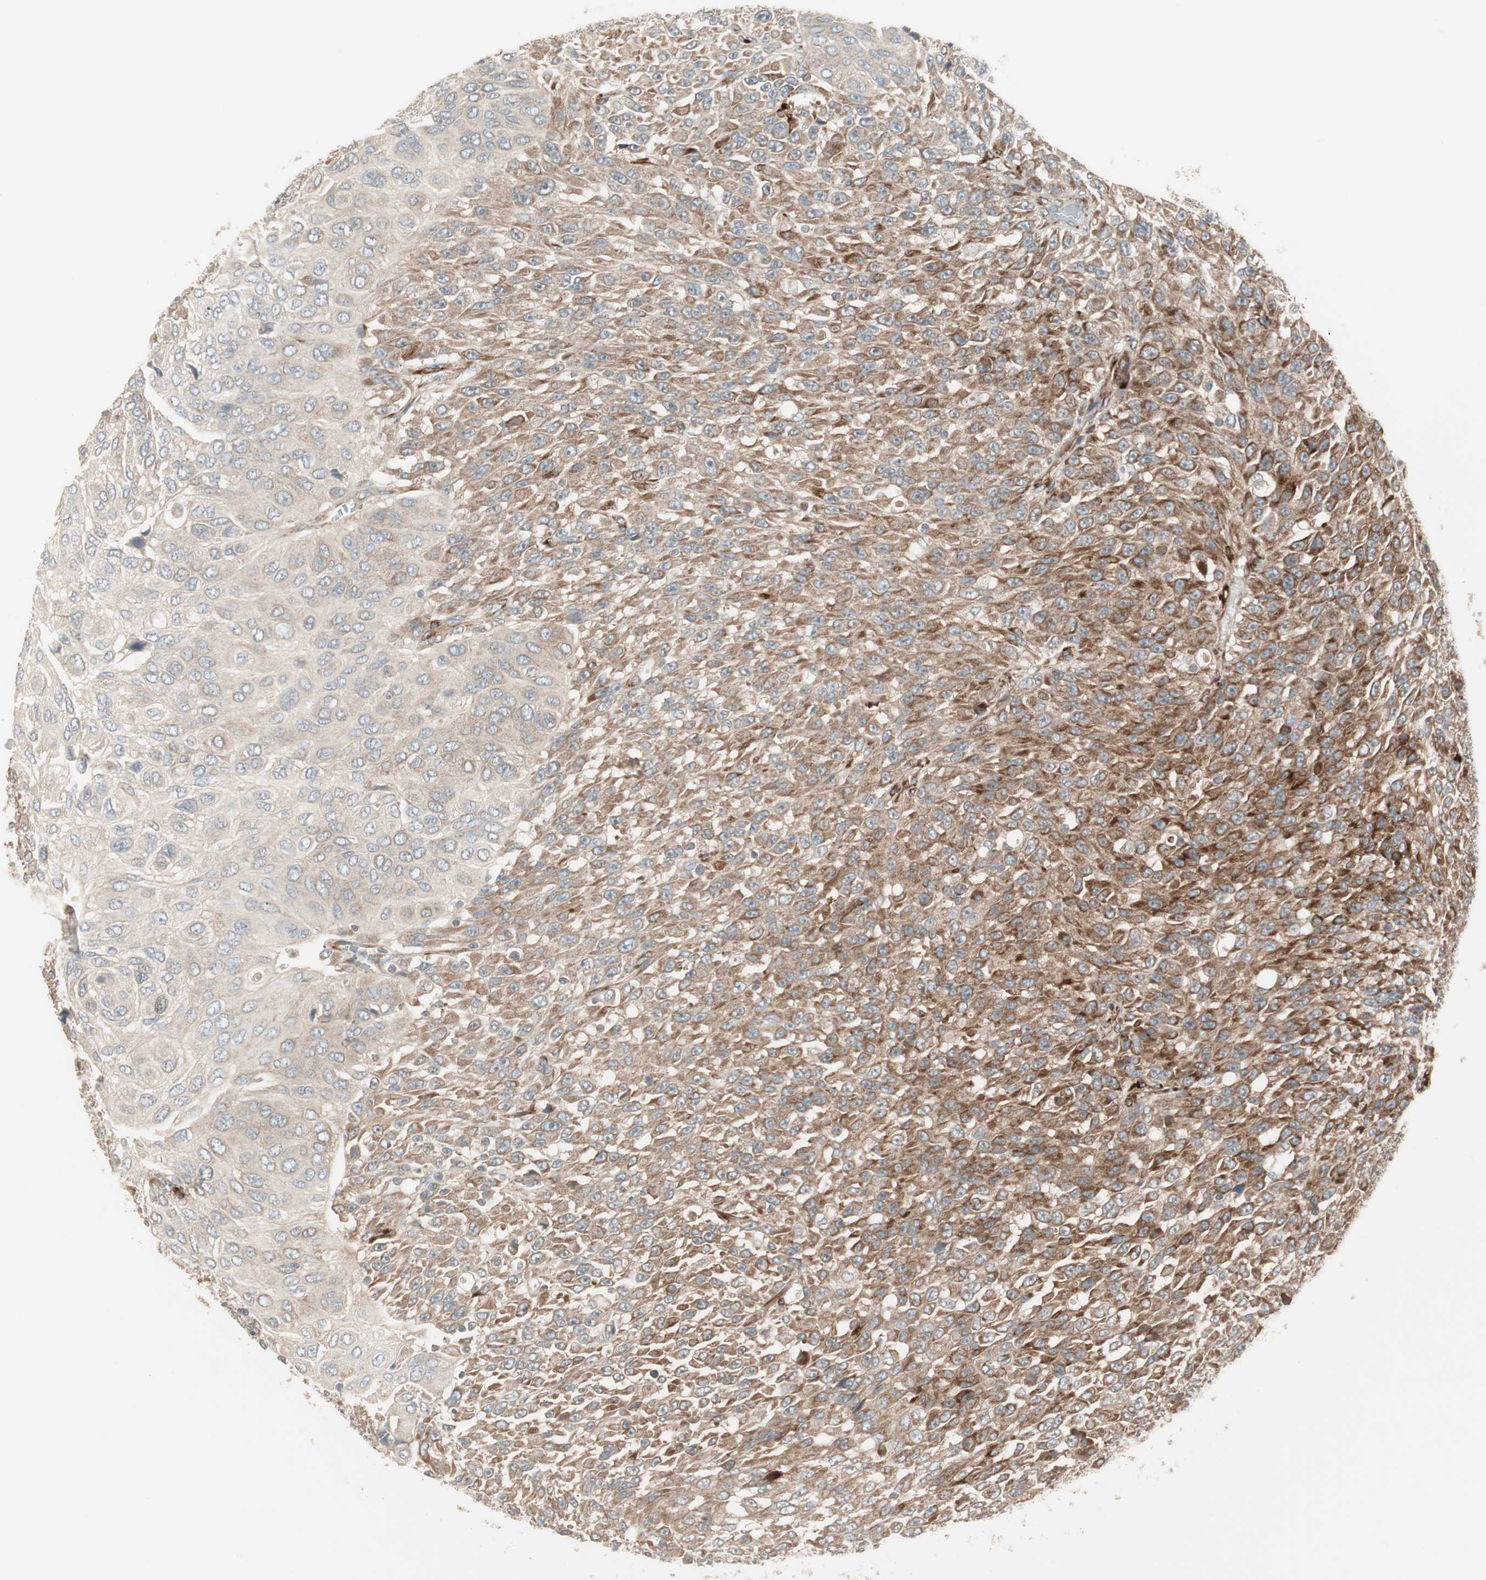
{"staining": {"intensity": "strong", "quantity": "25%-75%", "location": "cytoplasmic/membranous"}, "tissue": "urothelial cancer", "cell_type": "Tumor cells", "image_type": "cancer", "snomed": [{"axis": "morphology", "description": "Urothelial carcinoma, High grade"}, {"axis": "topography", "description": "Urinary bladder"}], "caption": "IHC (DAB (3,3'-diaminobenzidine)) staining of urothelial carcinoma (high-grade) displays strong cytoplasmic/membranous protein expression in about 25%-75% of tumor cells.", "gene": "PPP2R5E", "patient": {"sex": "male", "age": 66}}